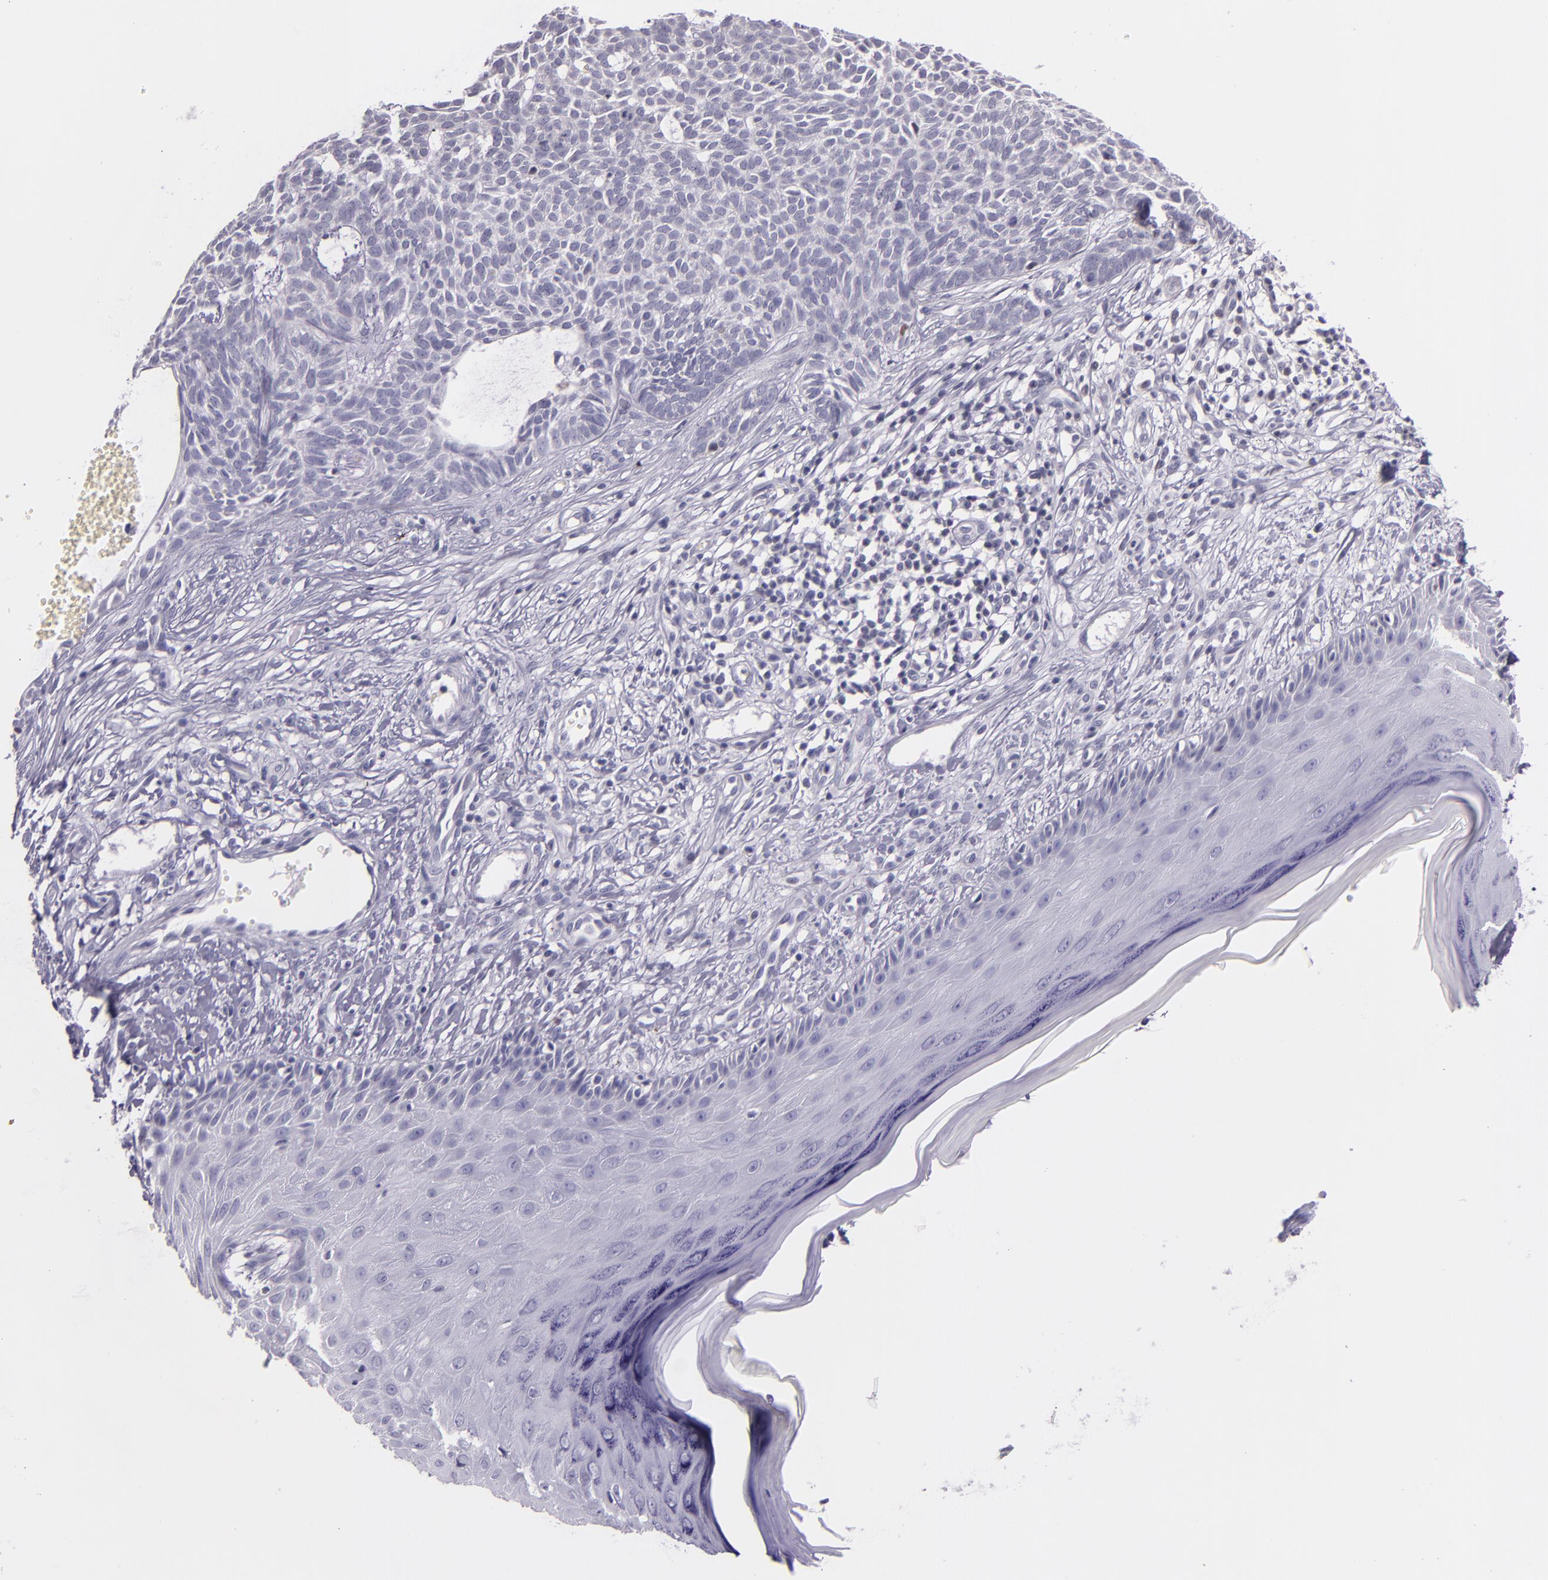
{"staining": {"intensity": "negative", "quantity": "none", "location": "none"}, "tissue": "skin cancer", "cell_type": "Tumor cells", "image_type": "cancer", "snomed": [{"axis": "morphology", "description": "Basal cell carcinoma"}, {"axis": "topography", "description": "Skin"}], "caption": "Skin cancer was stained to show a protein in brown. There is no significant expression in tumor cells. (Immunohistochemistry, brightfield microscopy, high magnification).", "gene": "HSP90AA1", "patient": {"sex": "male", "age": 75}}